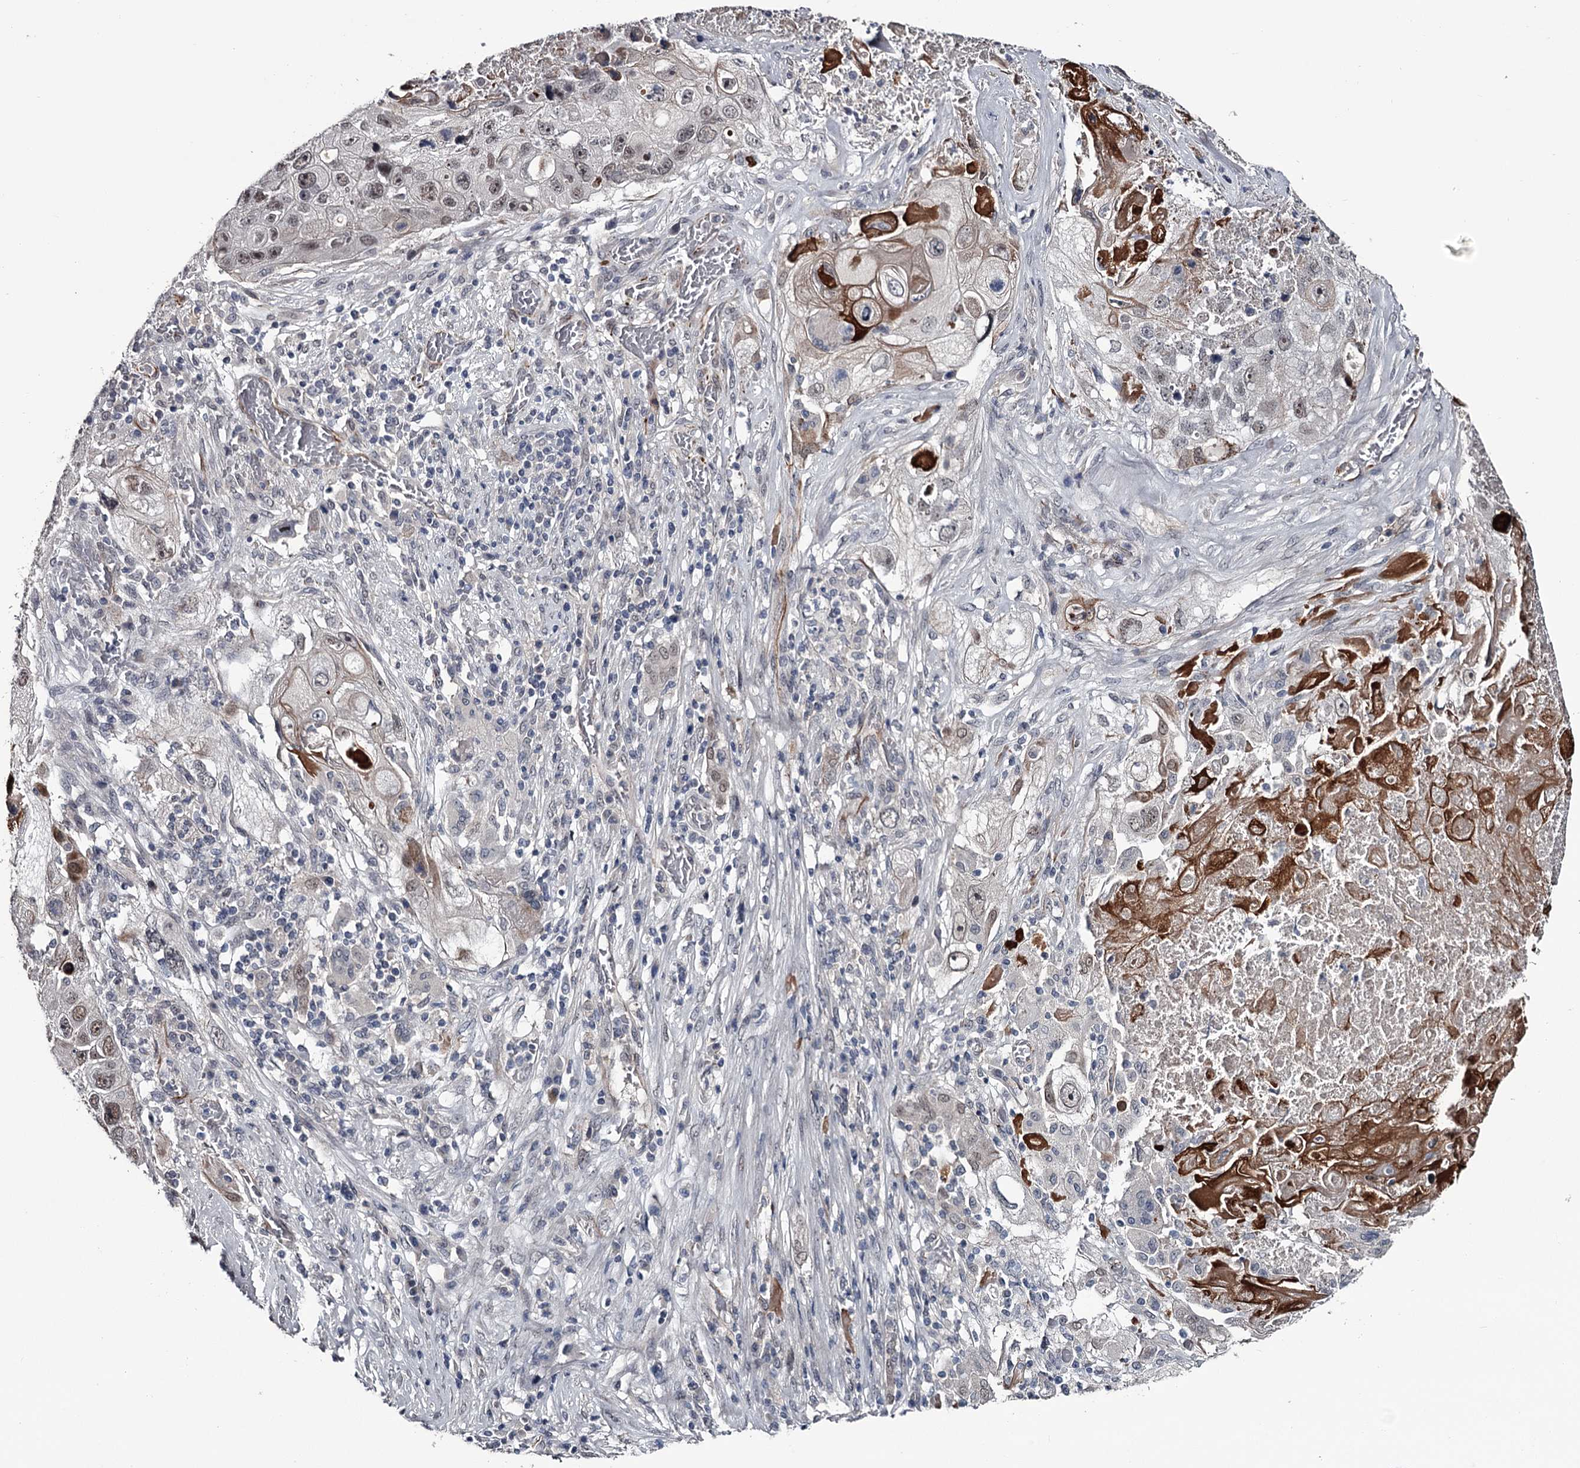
{"staining": {"intensity": "weak", "quantity": "25%-75%", "location": "cytoplasmic/membranous,nuclear"}, "tissue": "lung cancer", "cell_type": "Tumor cells", "image_type": "cancer", "snomed": [{"axis": "morphology", "description": "Squamous cell carcinoma, NOS"}, {"axis": "topography", "description": "Lung"}], "caption": "Weak cytoplasmic/membranous and nuclear staining for a protein is seen in approximately 25%-75% of tumor cells of lung cancer using immunohistochemistry (IHC).", "gene": "PRPF40B", "patient": {"sex": "male", "age": 61}}